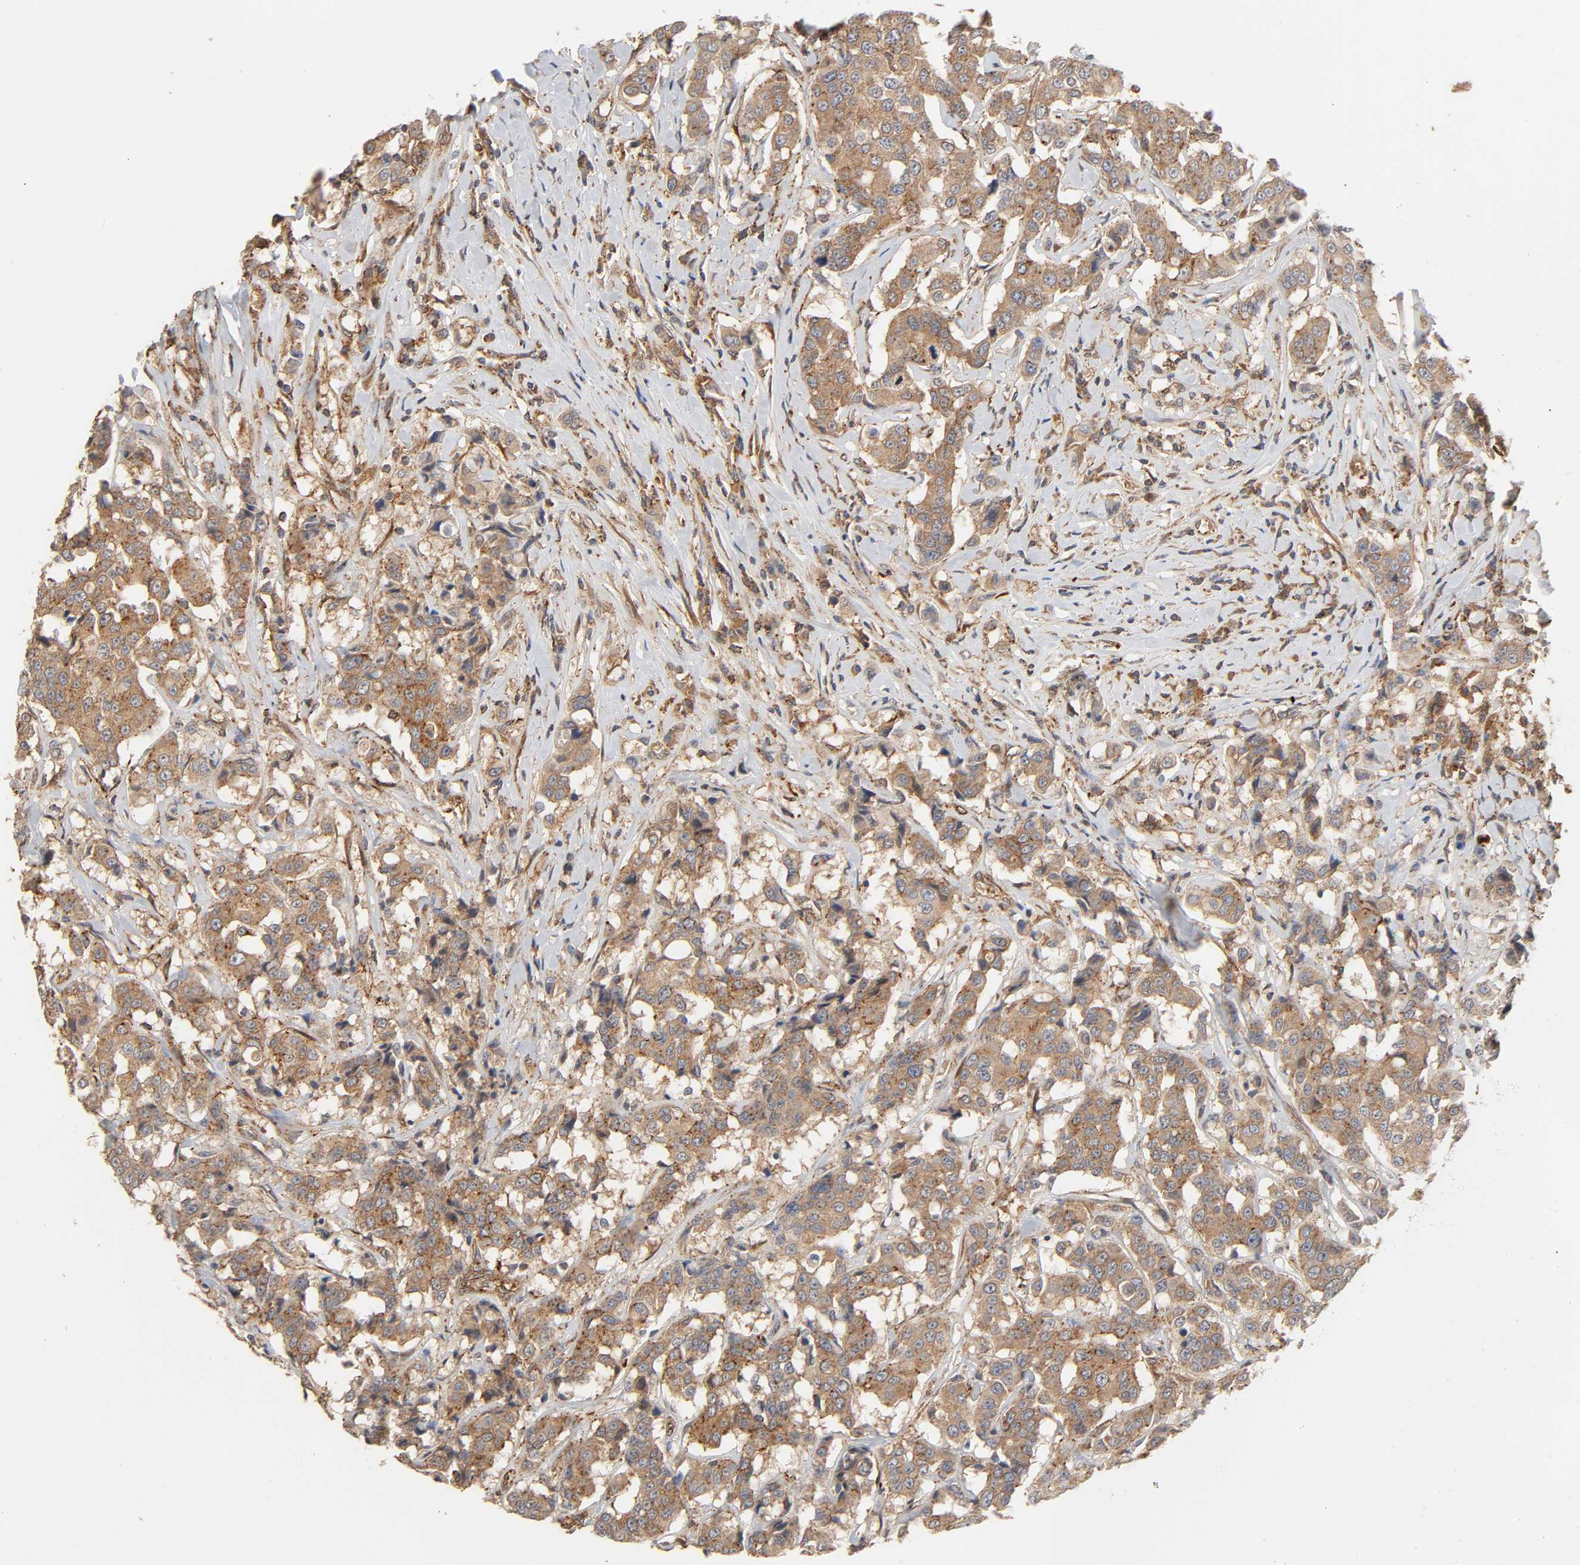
{"staining": {"intensity": "moderate", "quantity": ">75%", "location": "cytoplasmic/membranous"}, "tissue": "breast cancer", "cell_type": "Tumor cells", "image_type": "cancer", "snomed": [{"axis": "morphology", "description": "Duct carcinoma"}, {"axis": "topography", "description": "Breast"}], "caption": "Protein expression analysis of human breast cancer reveals moderate cytoplasmic/membranous positivity in approximately >75% of tumor cells.", "gene": "NEMF", "patient": {"sex": "female", "age": 27}}